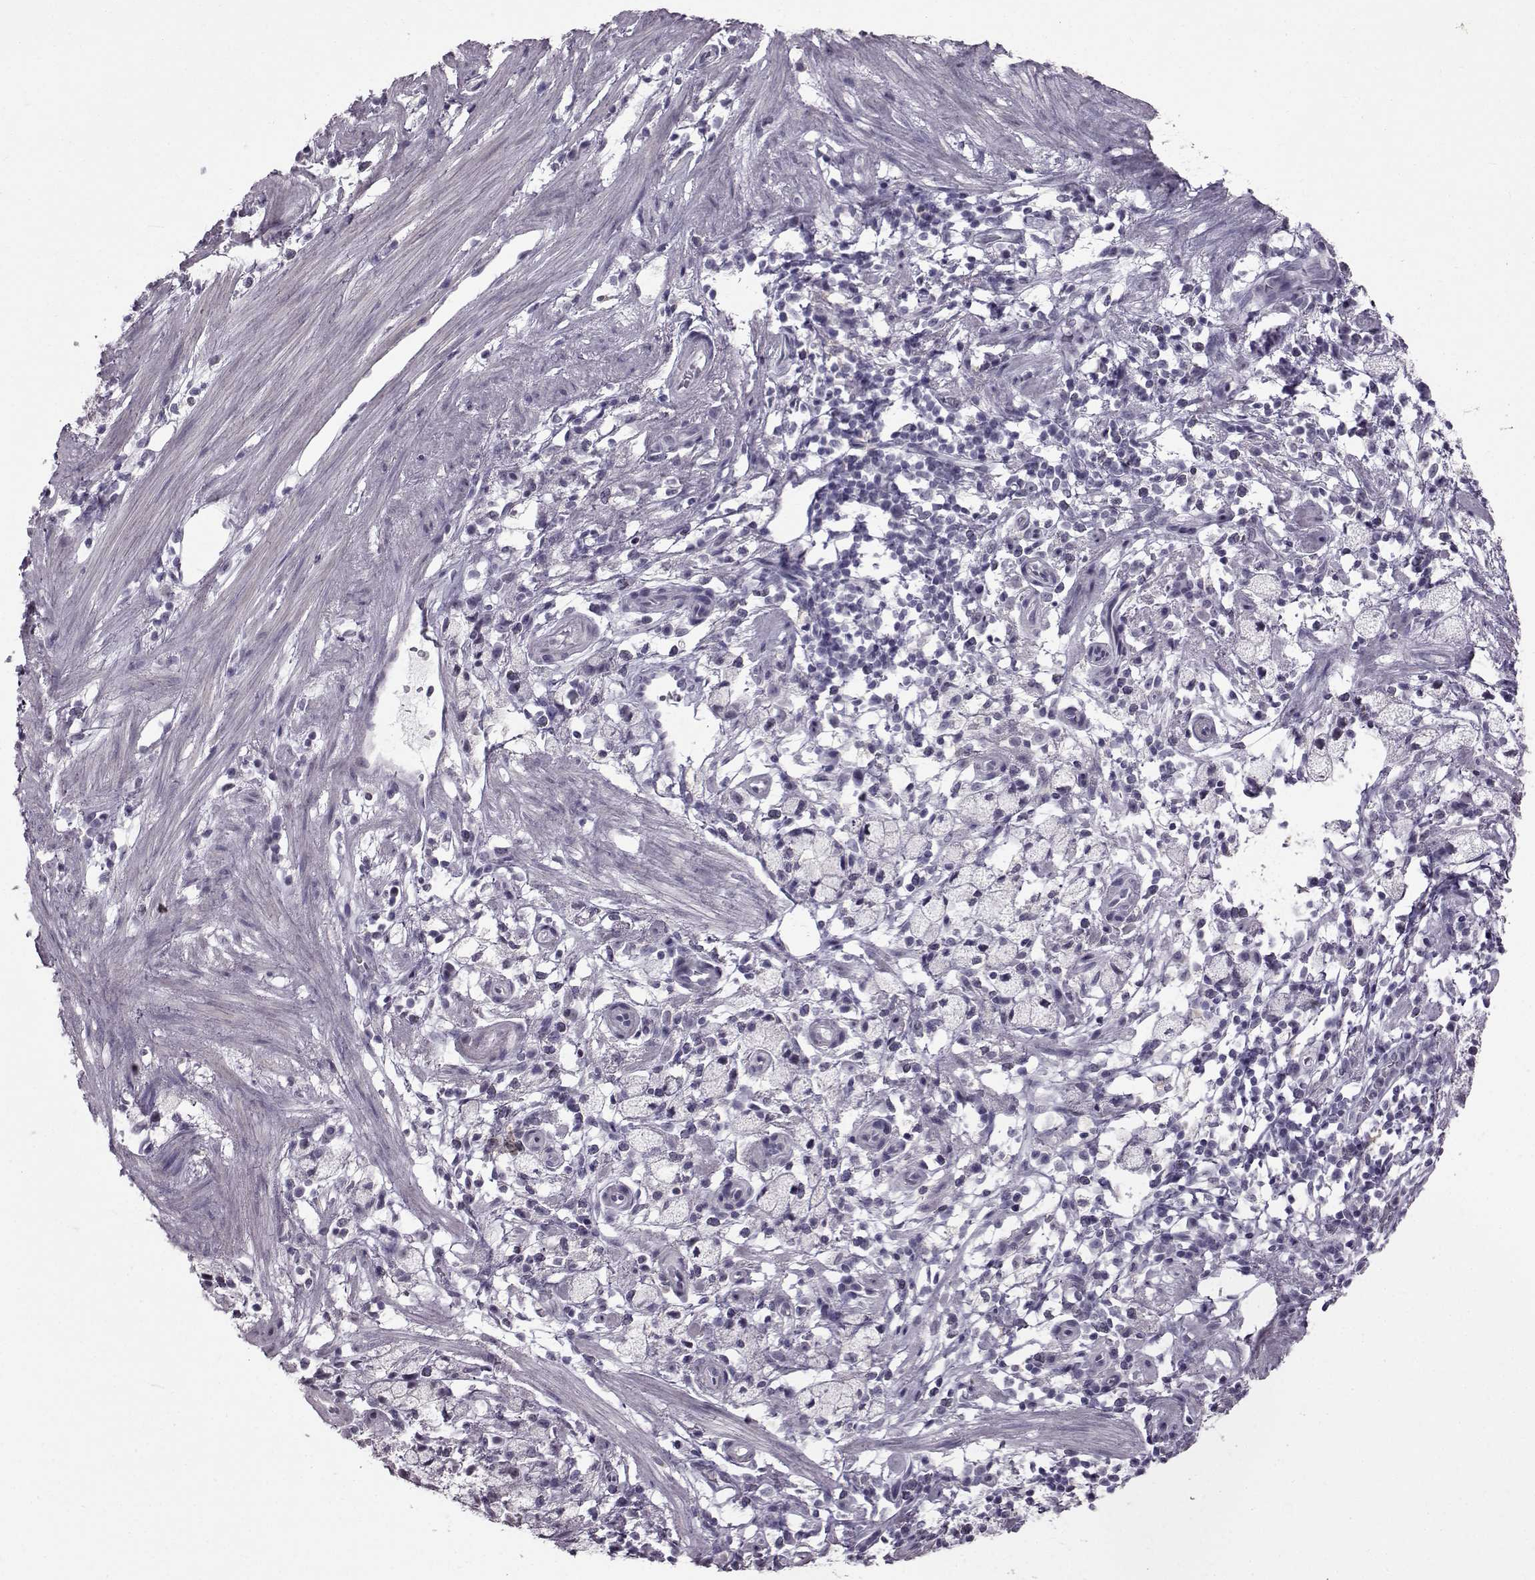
{"staining": {"intensity": "negative", "quantity": "none", "location": "none"}, "tissue": "stomach cancer", "cell_type": "Tumor cells", "image_type": "cancer", "snomed": [{"axis": "morphology", "description": "Adenocarcinoma, NOS"}, {"axis": "topography", "description": "Stomach"}], "caption": "The immunohistochemistry histopathology image has no significant expression in tumor cells of stomach cancer (adenocarcinoma) tissue.", "gene": "SLC28A2", "patient": {"sex": "male", "age": 58}}